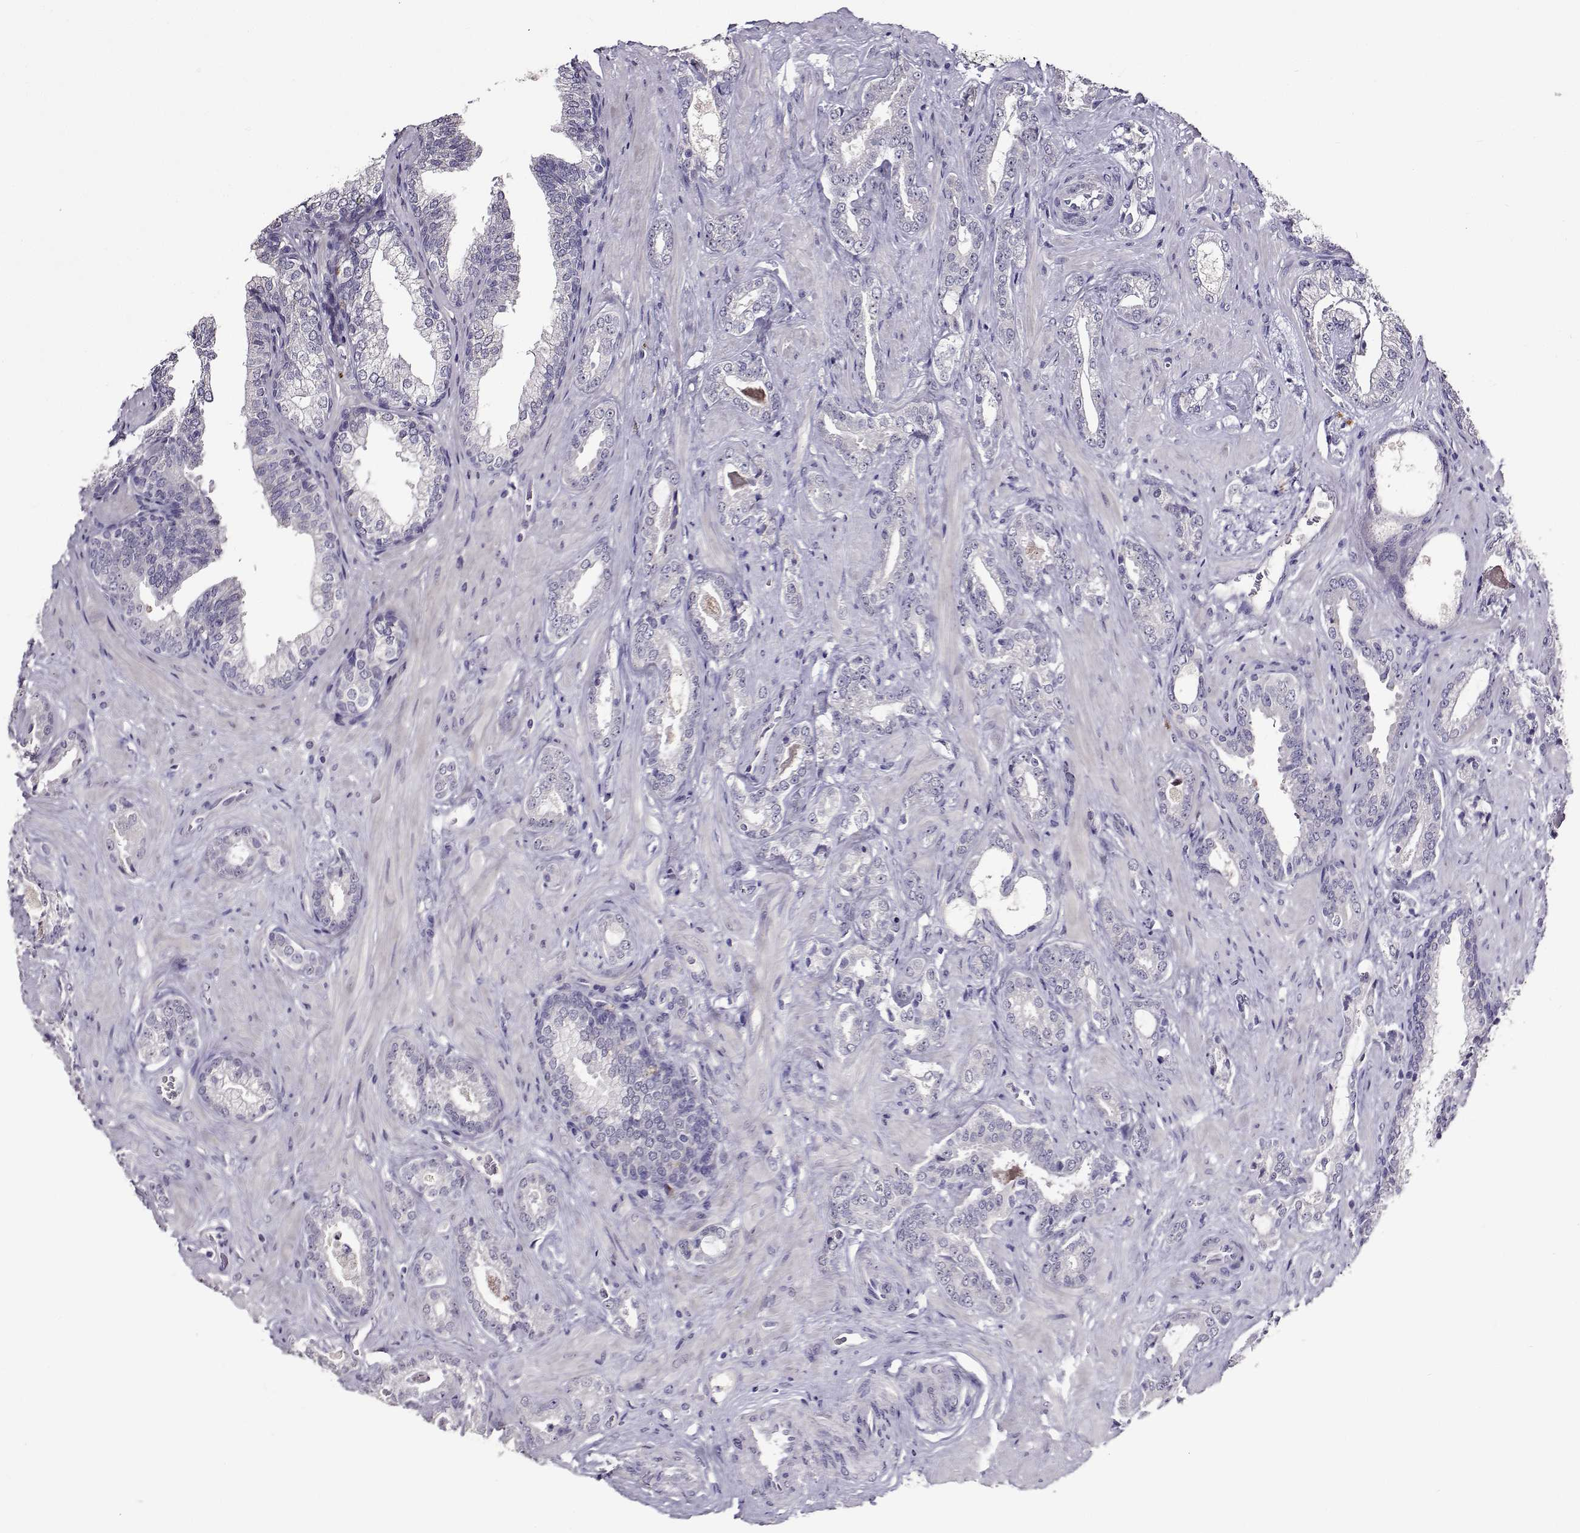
{"staining": {"intensity": "negative", "quantity": "none", "location": "none"}, "tissue": "prostate cancer", "cell_type": "Tumor cells", "image_type": "cancer", "snomed": [{"axis": "morphology", "description": "Adenocarcinoma, Low grade"}, {"axis": "topography", "description": "Prostate"}], "caption": "Immunohistochemistry (IHC) histopathology image of prostate cancer (low-grade adenocarcinoma) stained for a protein (brown), which exhibits no expression in tumor cells. (DAB (3,3'-diaminobenzidine) IHC with hematoxylin counter stain).", "gene": "PAEP", "patient": {"sex": "male", "age": 61}}